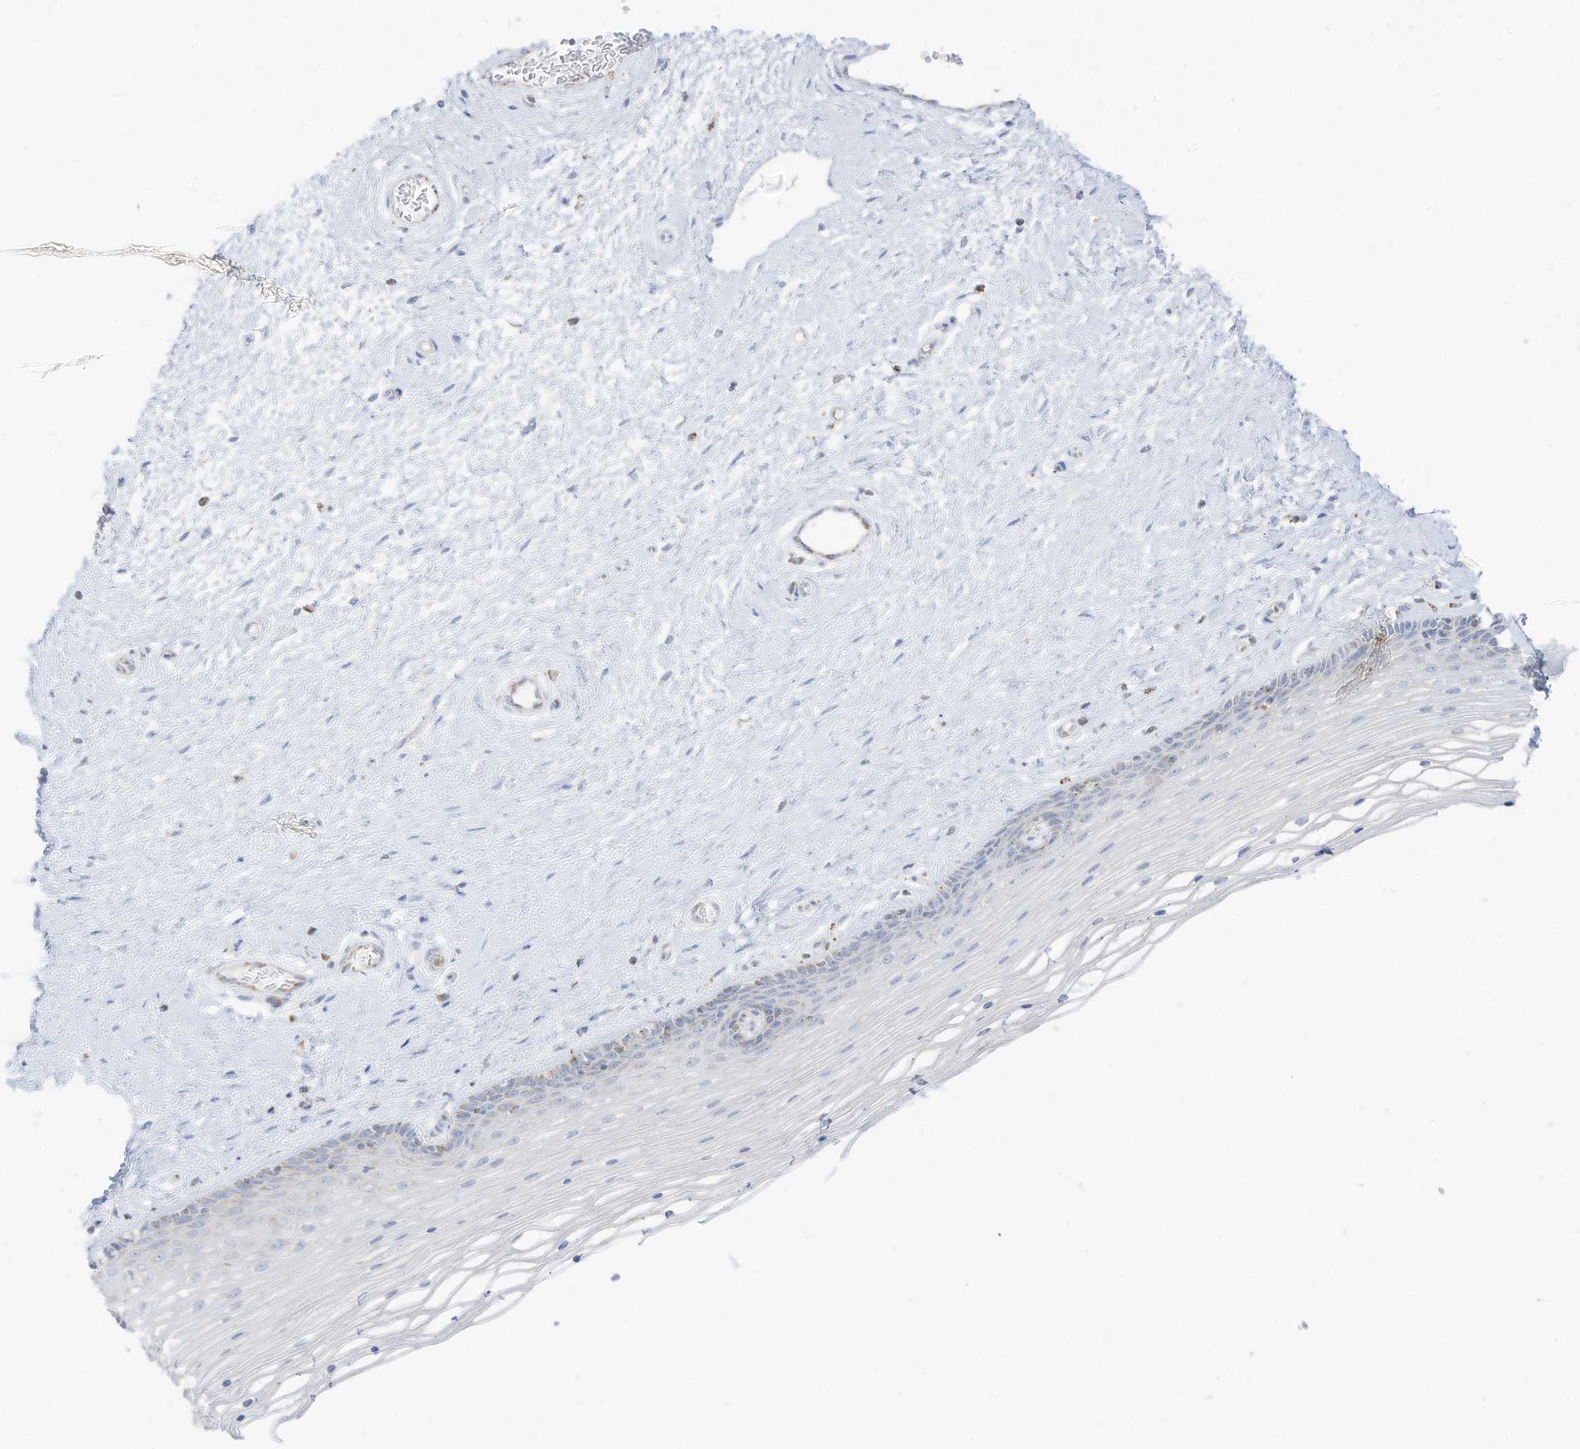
{"staining": {"intensity": "weak", "quantity": "<25%", "location": "cytoplasmic/membranous"}, "tissue": "vagina", "cell_type": "Squamous epithelial cells", "image_type": "normal", "snomed": [{"axis": "morphology", "description": "Normal tissue, NOS"}, {"axis": "topography", "description": "Vagina"}], "caption": "Immunohistochemistry (IHC) micrograph of benign vagina: human vagina stained with DAB (3,3'-diaminobenzidine) shows no significant protein expression in squamous epithelial cells. The staining was performed using DAB to visualize the protein expression in brown, while the nuclei were stained in blue with hematoxylin (Magnification: 20x).", "gene": "ETHE1", "patient": {"sex": "female", "age": 46}}